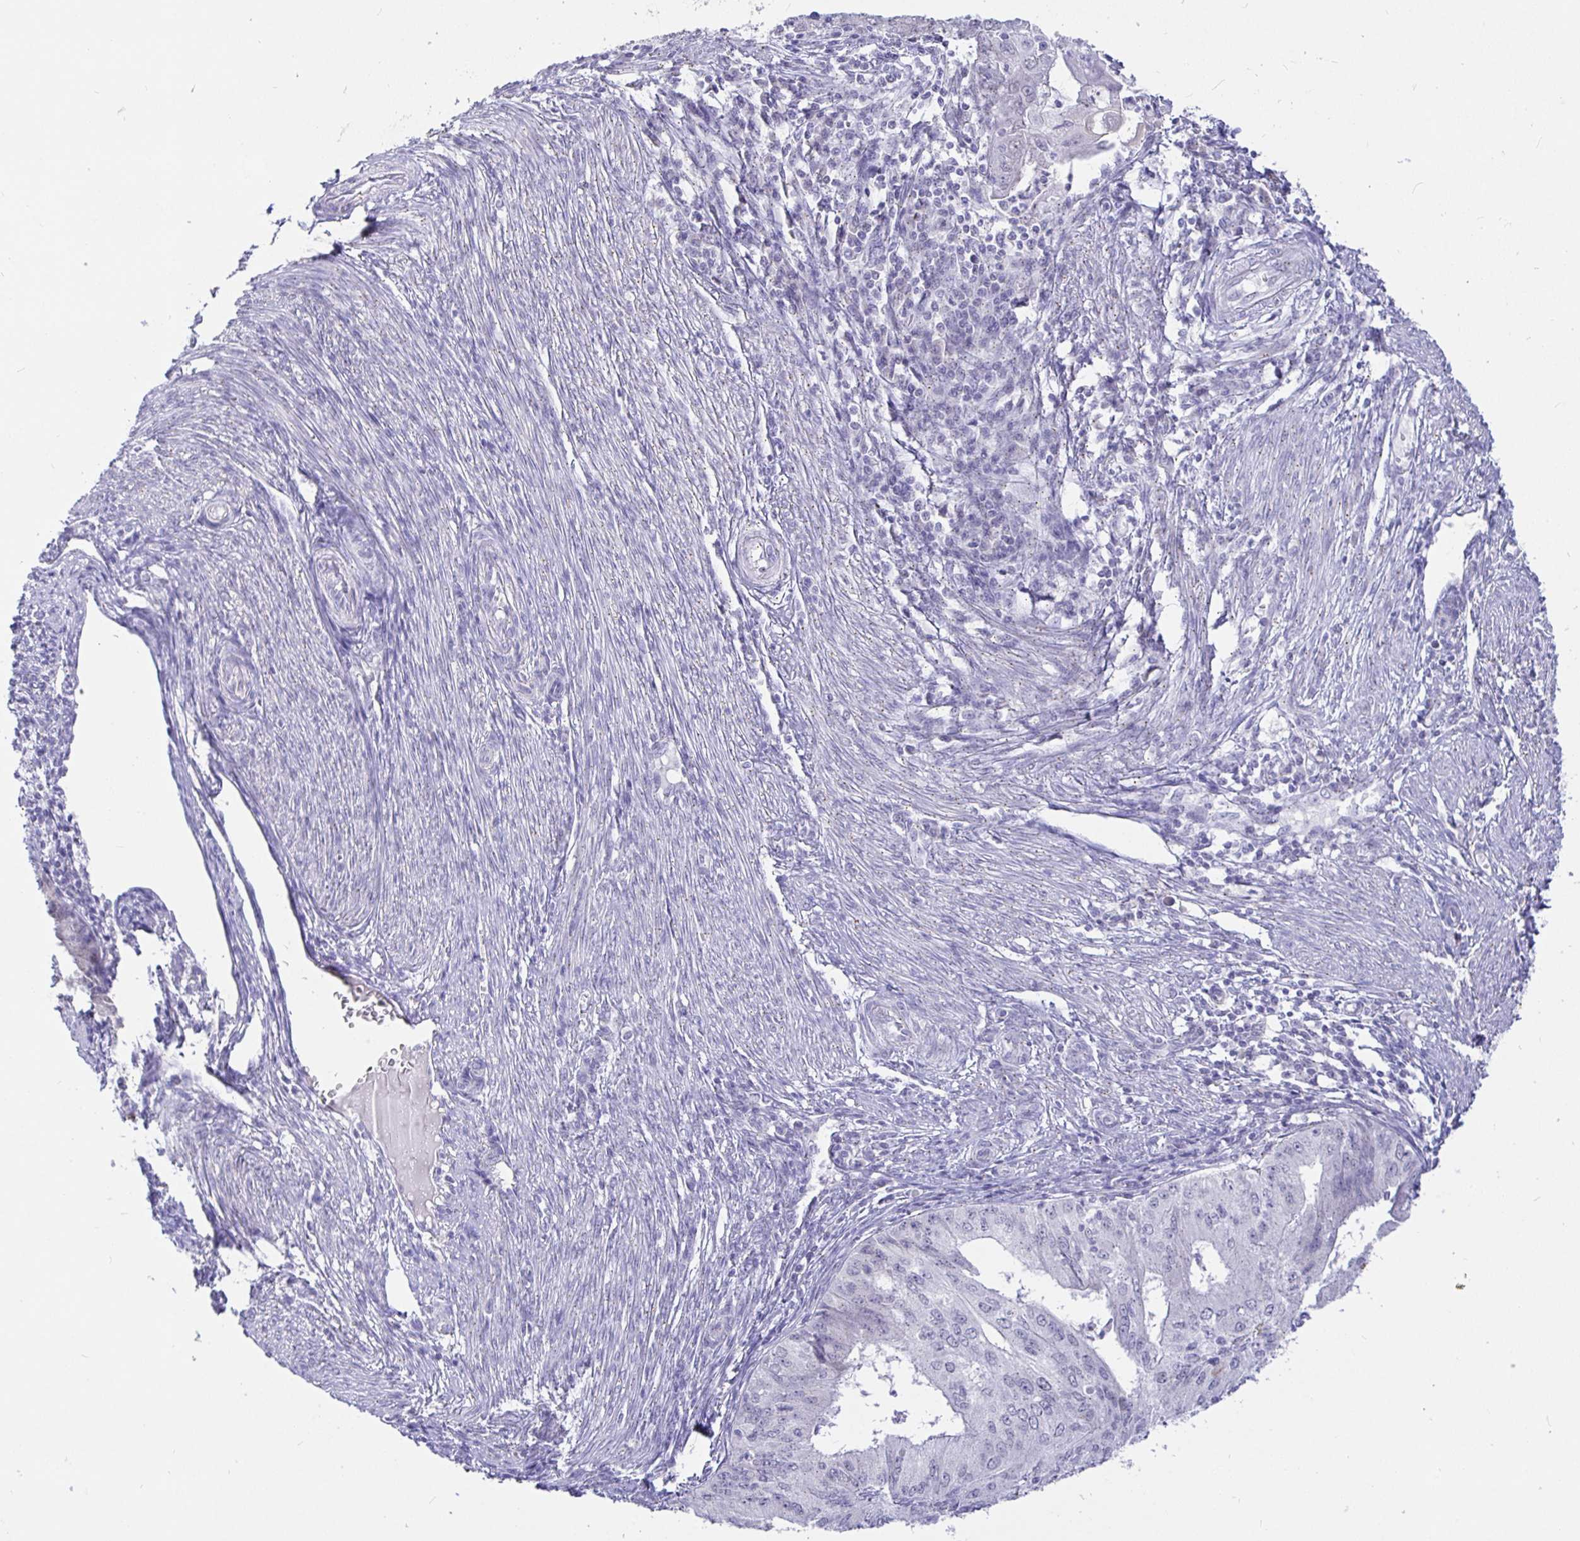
{"staining": {"intensity": "negative", "quantity": "none", "location": "none"}, "tissue": "endometrial cancer", "cell_type": "Tumor cells", "image_type": "cancer", "snomed": [{"axis": "morphology", "description": "Adenocarcinoma, NOS"}, {"axis": "topography", "description": "Endometrium"}], "caption": "DAB immunohistochemical staining of human endometrial cancer (adenocarcinoma) displays no significant positivity in tumor cells.", "gene": "EZHIP", "patient": {"sex": "female", "age": 50}}